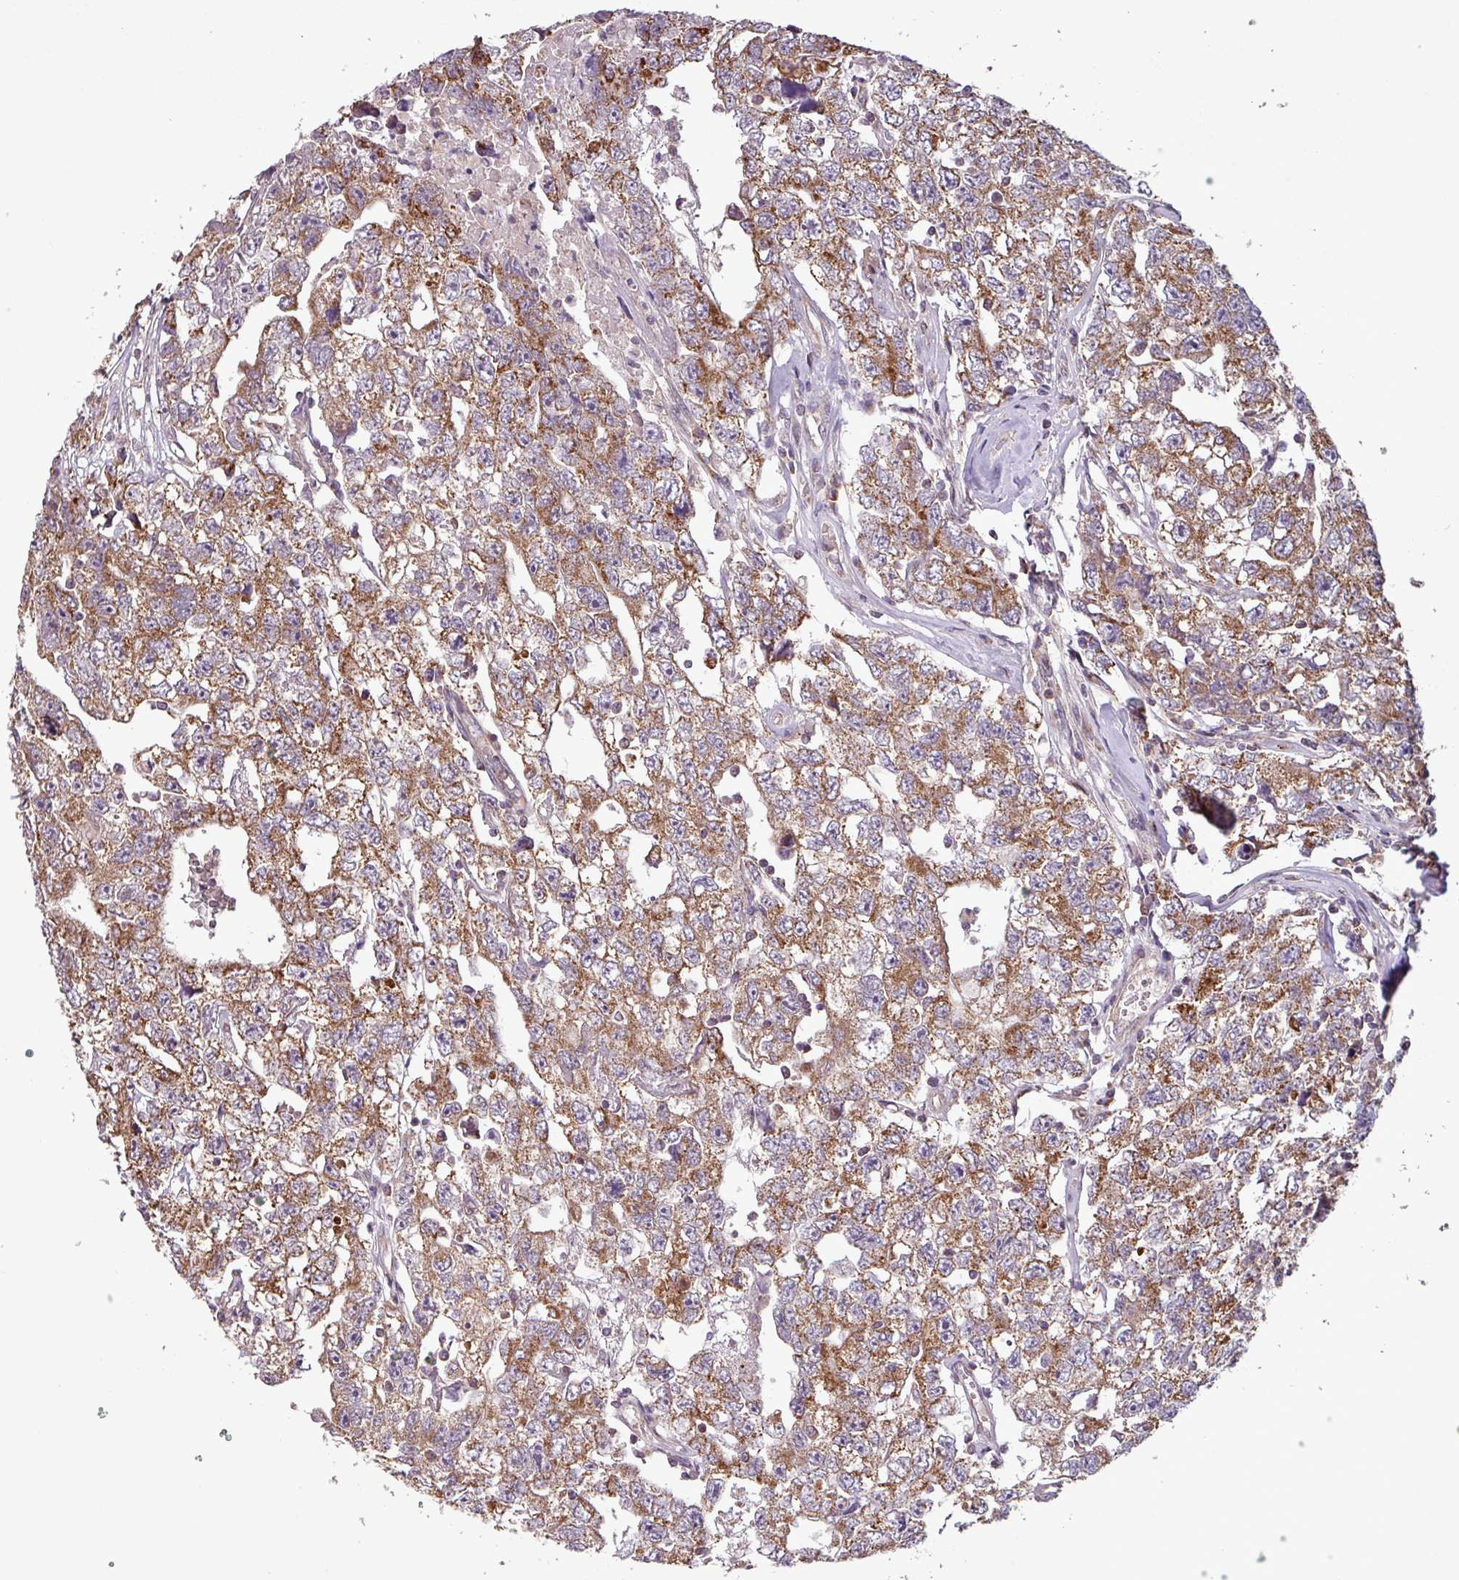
{"staining": {"intensity": "moderate", "quantity": ">75%", "location": "cytoplasmic/membranous"}, "tissue": "testis cancer", "cell_type": "Tumor cells", "image_type": "cancer", "snomed": [{"axis": "morphology", "description": "Carcinoma, Embryonal, NOS"}, {"axis": "topography", "description": "Testis"}], "caption": "IHC micrograph of neoplastic tissue: testis embryonal carcinoma stained using immunohistochemistry demonstrates medium levels of moderate protein expression localized specifically in the cytoplasmic/membranous of tumor cells, appearing as a cytoplasmic/membranous brown color.", "gene": "MCTP2", "patient": {"sex": "male", "age": 22}}